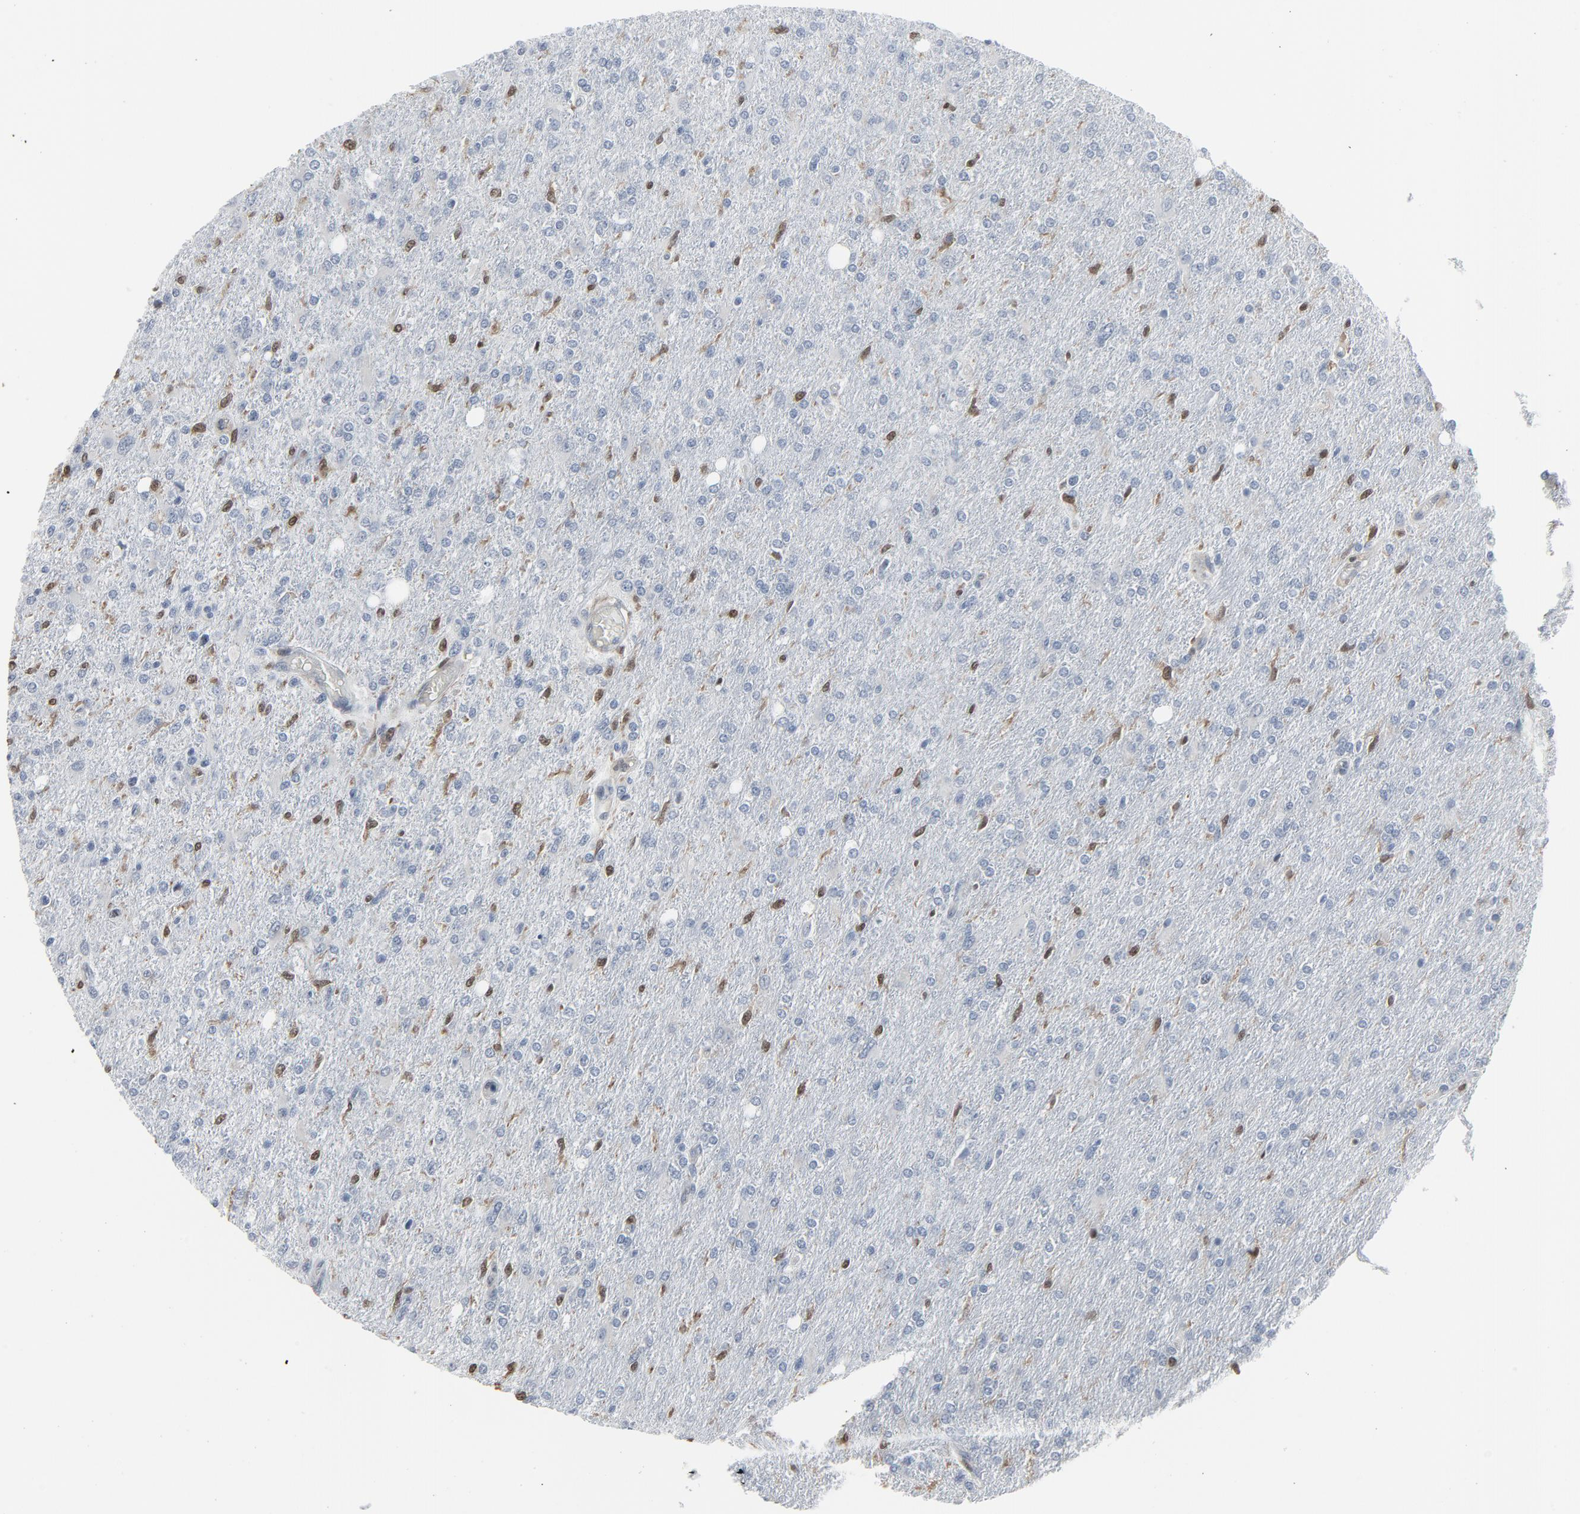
{"staining": {"intensity": "strong", "quantity": "<25%", "location": "nuclear"}, "tissue": "glioma", "cell_type": "Tumor cells", "image_type": "cancer", "snomed": [{"axis": "morphology", "description": "Glioma, malignant, High grade"}, {"axis": "topography", "description": "Cerebral cortex"}], "caption": "Human glioma stained for a protein (brown) exhibits strong nuclear positive positivity in approximately <25% of tumor cells.", "gene": "STAT5A", "patient": {"sex": "male", "age": 76}}